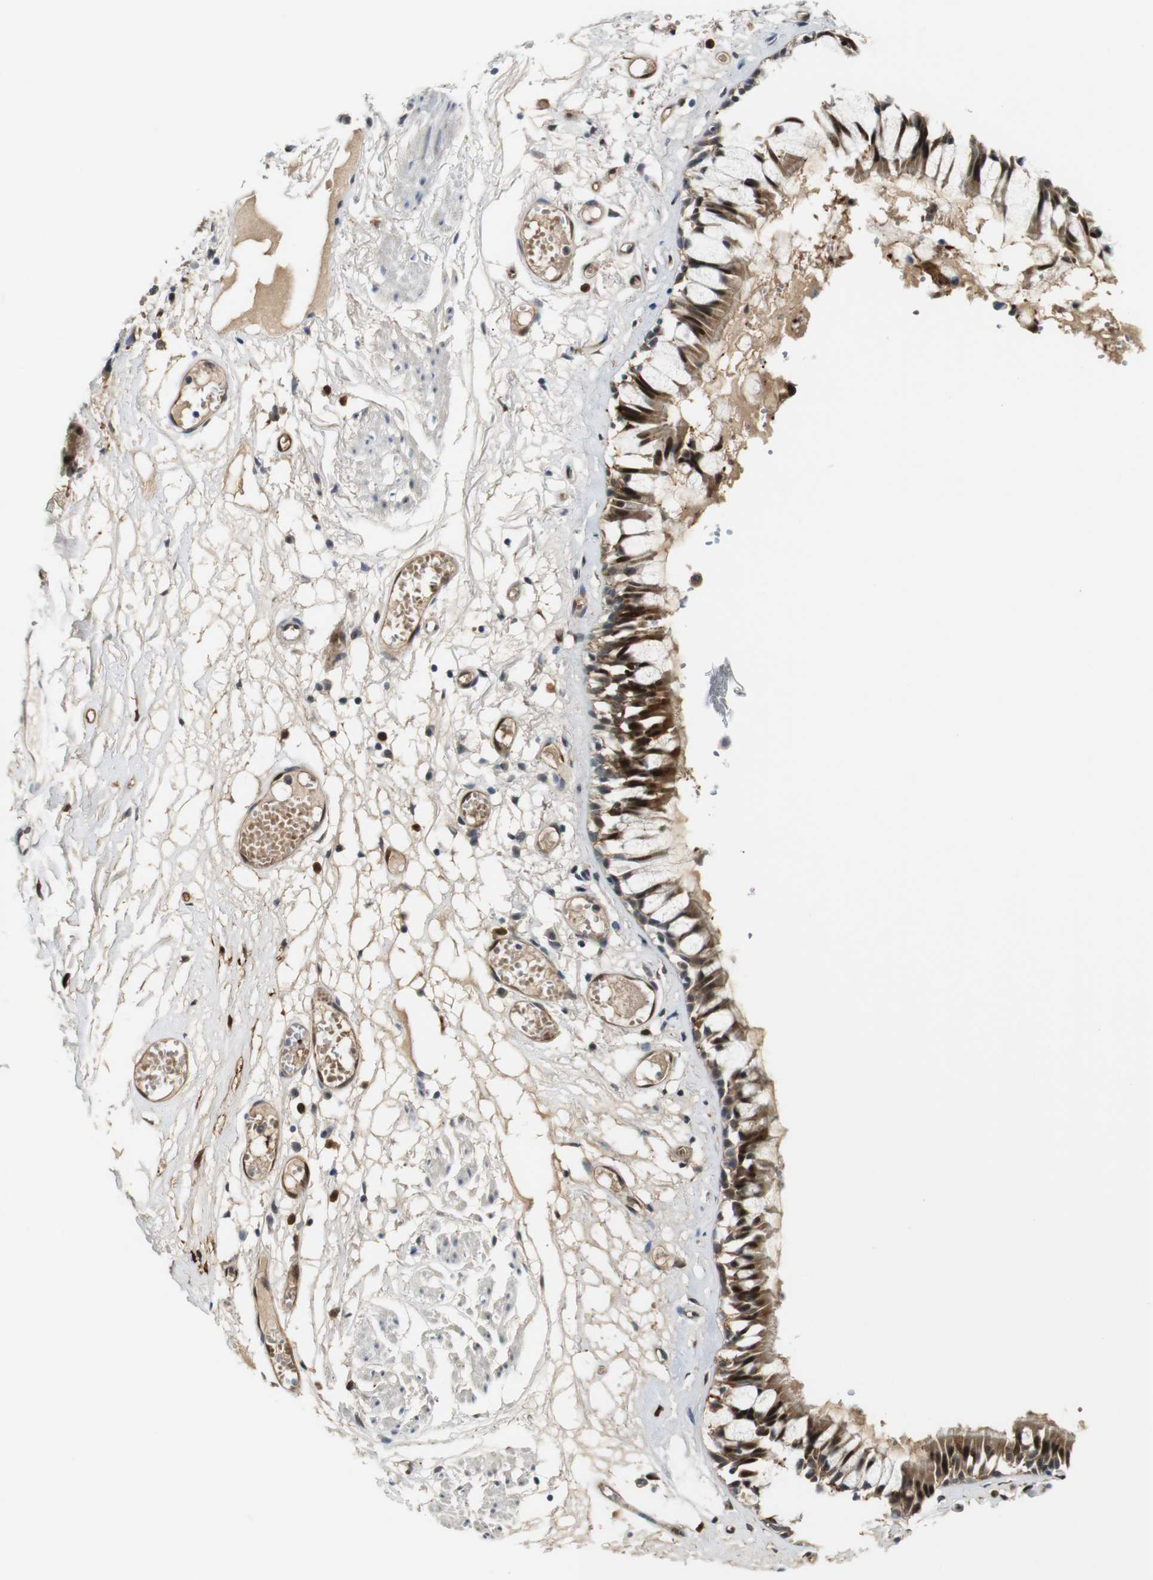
{"staining": {"intensity": "strong", "quantity": ">75%", "location": "cytoplasmic/membranous,nuclear"}, "tissue": "bronchus", "cell_type": "Respiratory epithelial cells", "image_type": "normal", "snomed": [{"axis": "morphology", "description": "Normal tissue, NOS"}, {"axis": "morphology", "description": "Inflammation, NOS"}, {"axis": "topography", "description": "Cartilage tissue"}, {"axis": "topography", "description": "Lung"}], "caption": "Unremarkable bronchus demonstrates strong cytoplasmic/membranous,nuclear staining in about >75% of respiratory epithelial cells.", "gene": "LXN", "patient": {"sex": "male", "age": 71}}